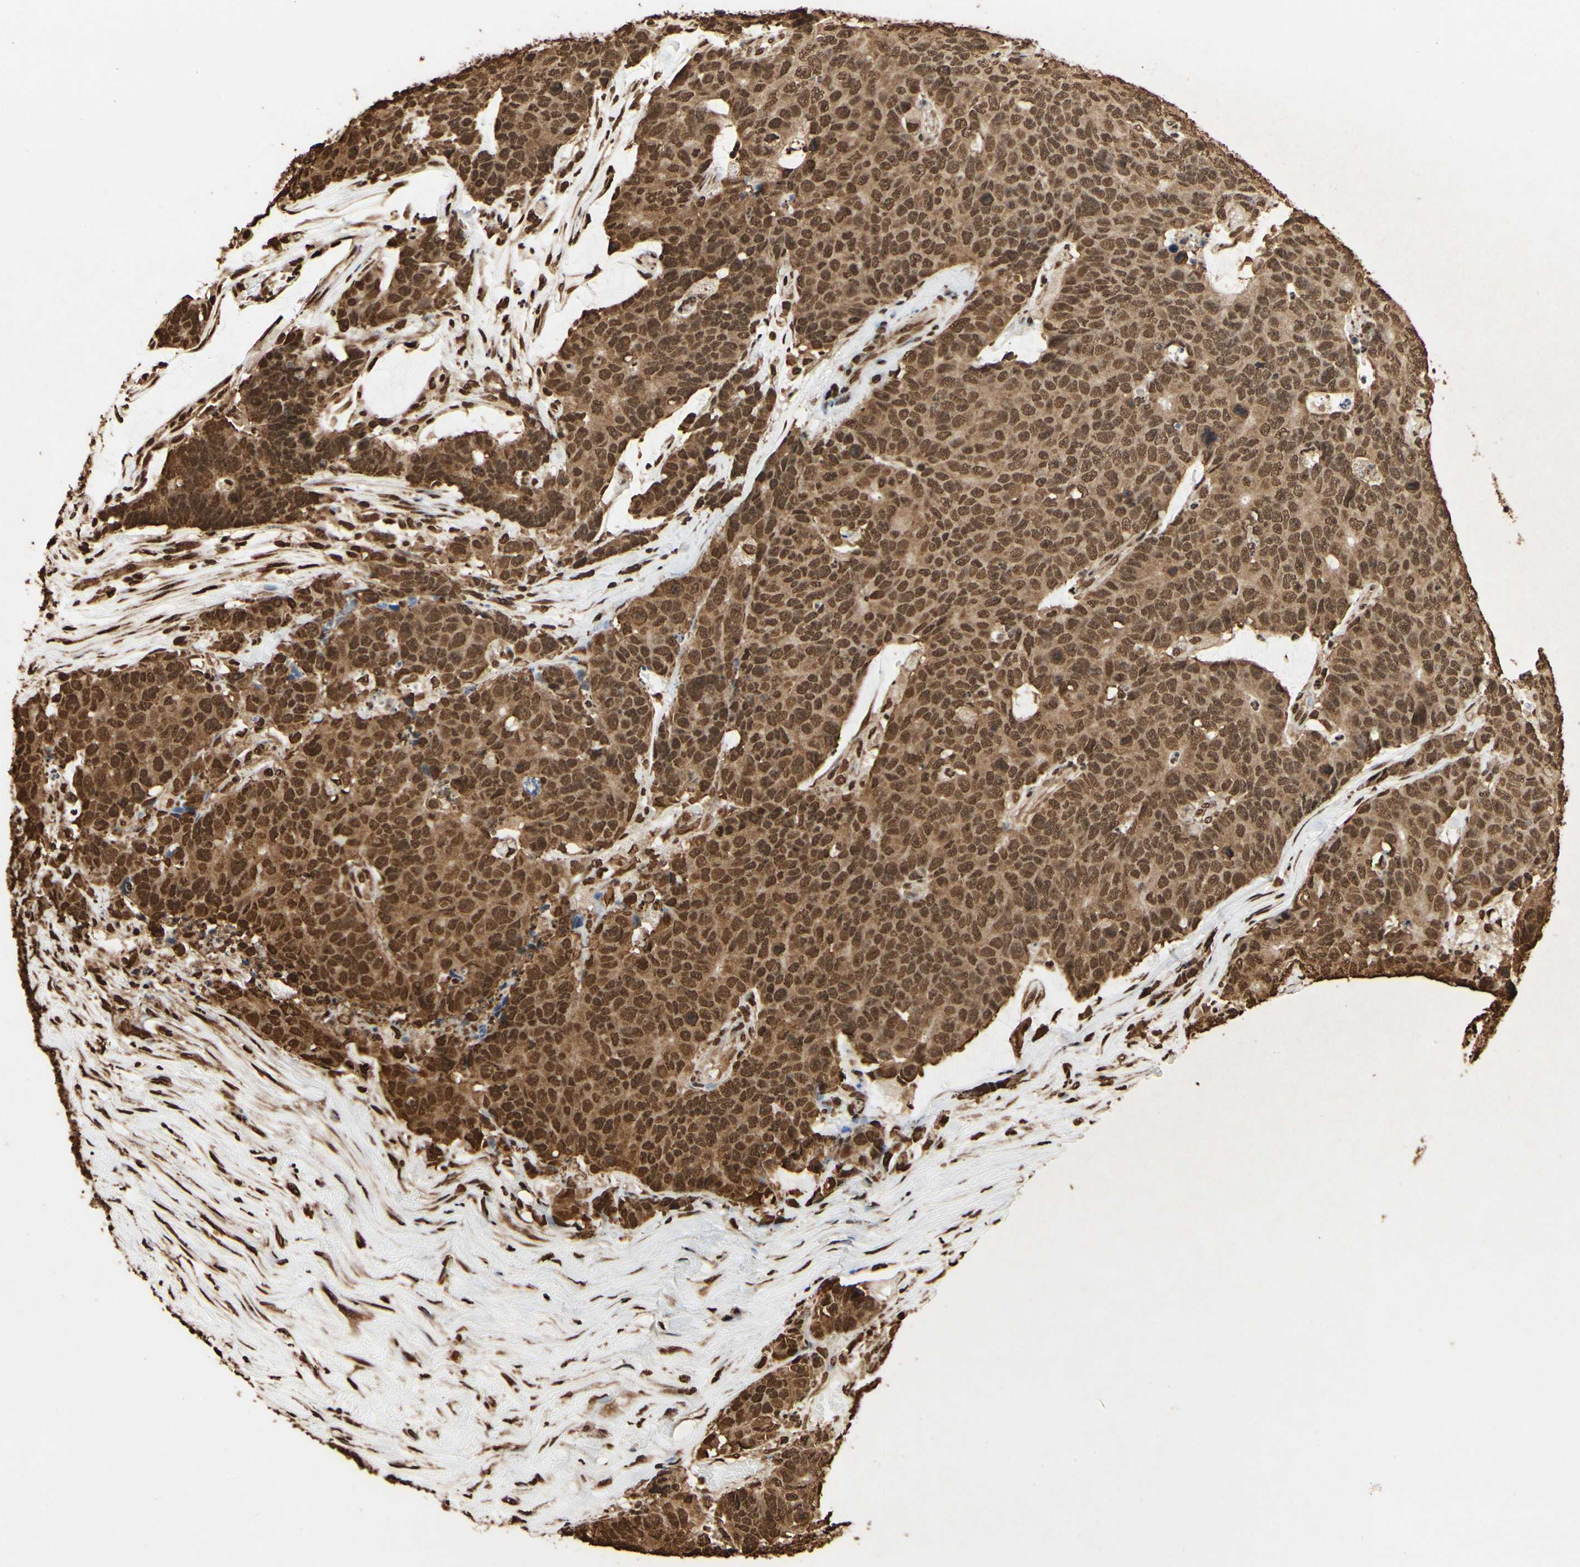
{"staining": {"intensity": "strong", "quantity": ">75%", "location": "cytoplasmic/membranous,nuclear"}, "tissue": "colorectal cancer", "cell_type": "Tumor cells", "image_type": "cancer", "snomed": [{"axis": "morphology", "description": "Adenocarcinoma, NOS"}, {"axis": "topography", "description": "Colon"}], "caption": "Tumor cells reveal high levels of strong cytoplasmic/membranous and nuclear expression in approximately >75% of cells in colorectal cancer (adenocarcinoma).", "gene": "HNRNPK", "patient": {"sex": "female", "age": 86}}